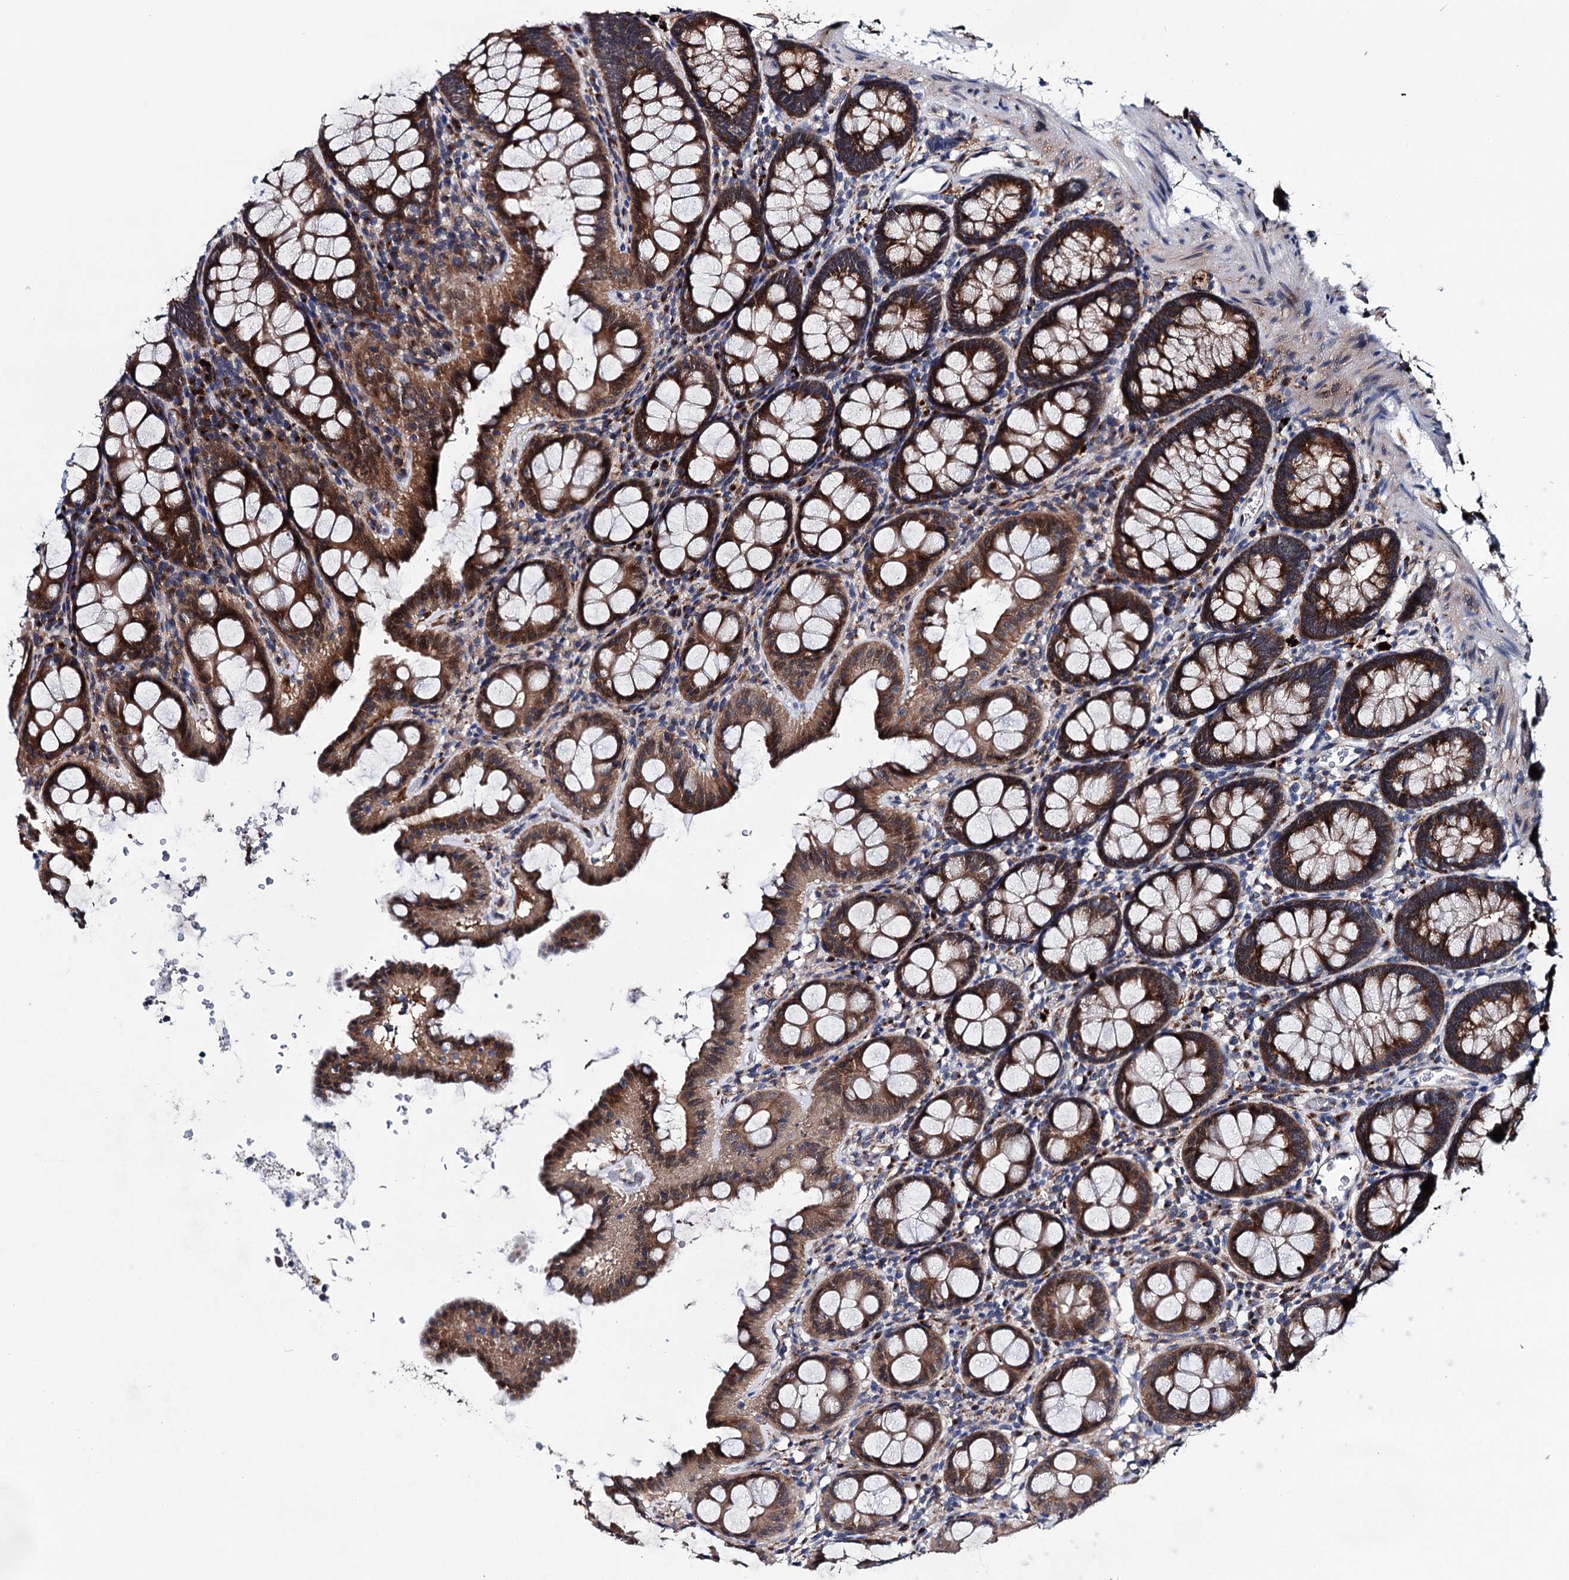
{"staining": {"intensity": "negative", "quantity": "none", "location": "none"}, "tissue": "colon", "cell_type": "Endothelial cells", "image_type": "normal", "snomed": [{"axis": "morphology", "description": "Normal tissue, NOS"}, {"axis": "topography", "description": "Colon"}], "caption": "A photomicrograph of colon stained for a protein exhibits no brown staining in endothelial cells. Nuclei are stained in blue.", "gene": "EYA4", "patient": {"sex": "male", "age": 75}}